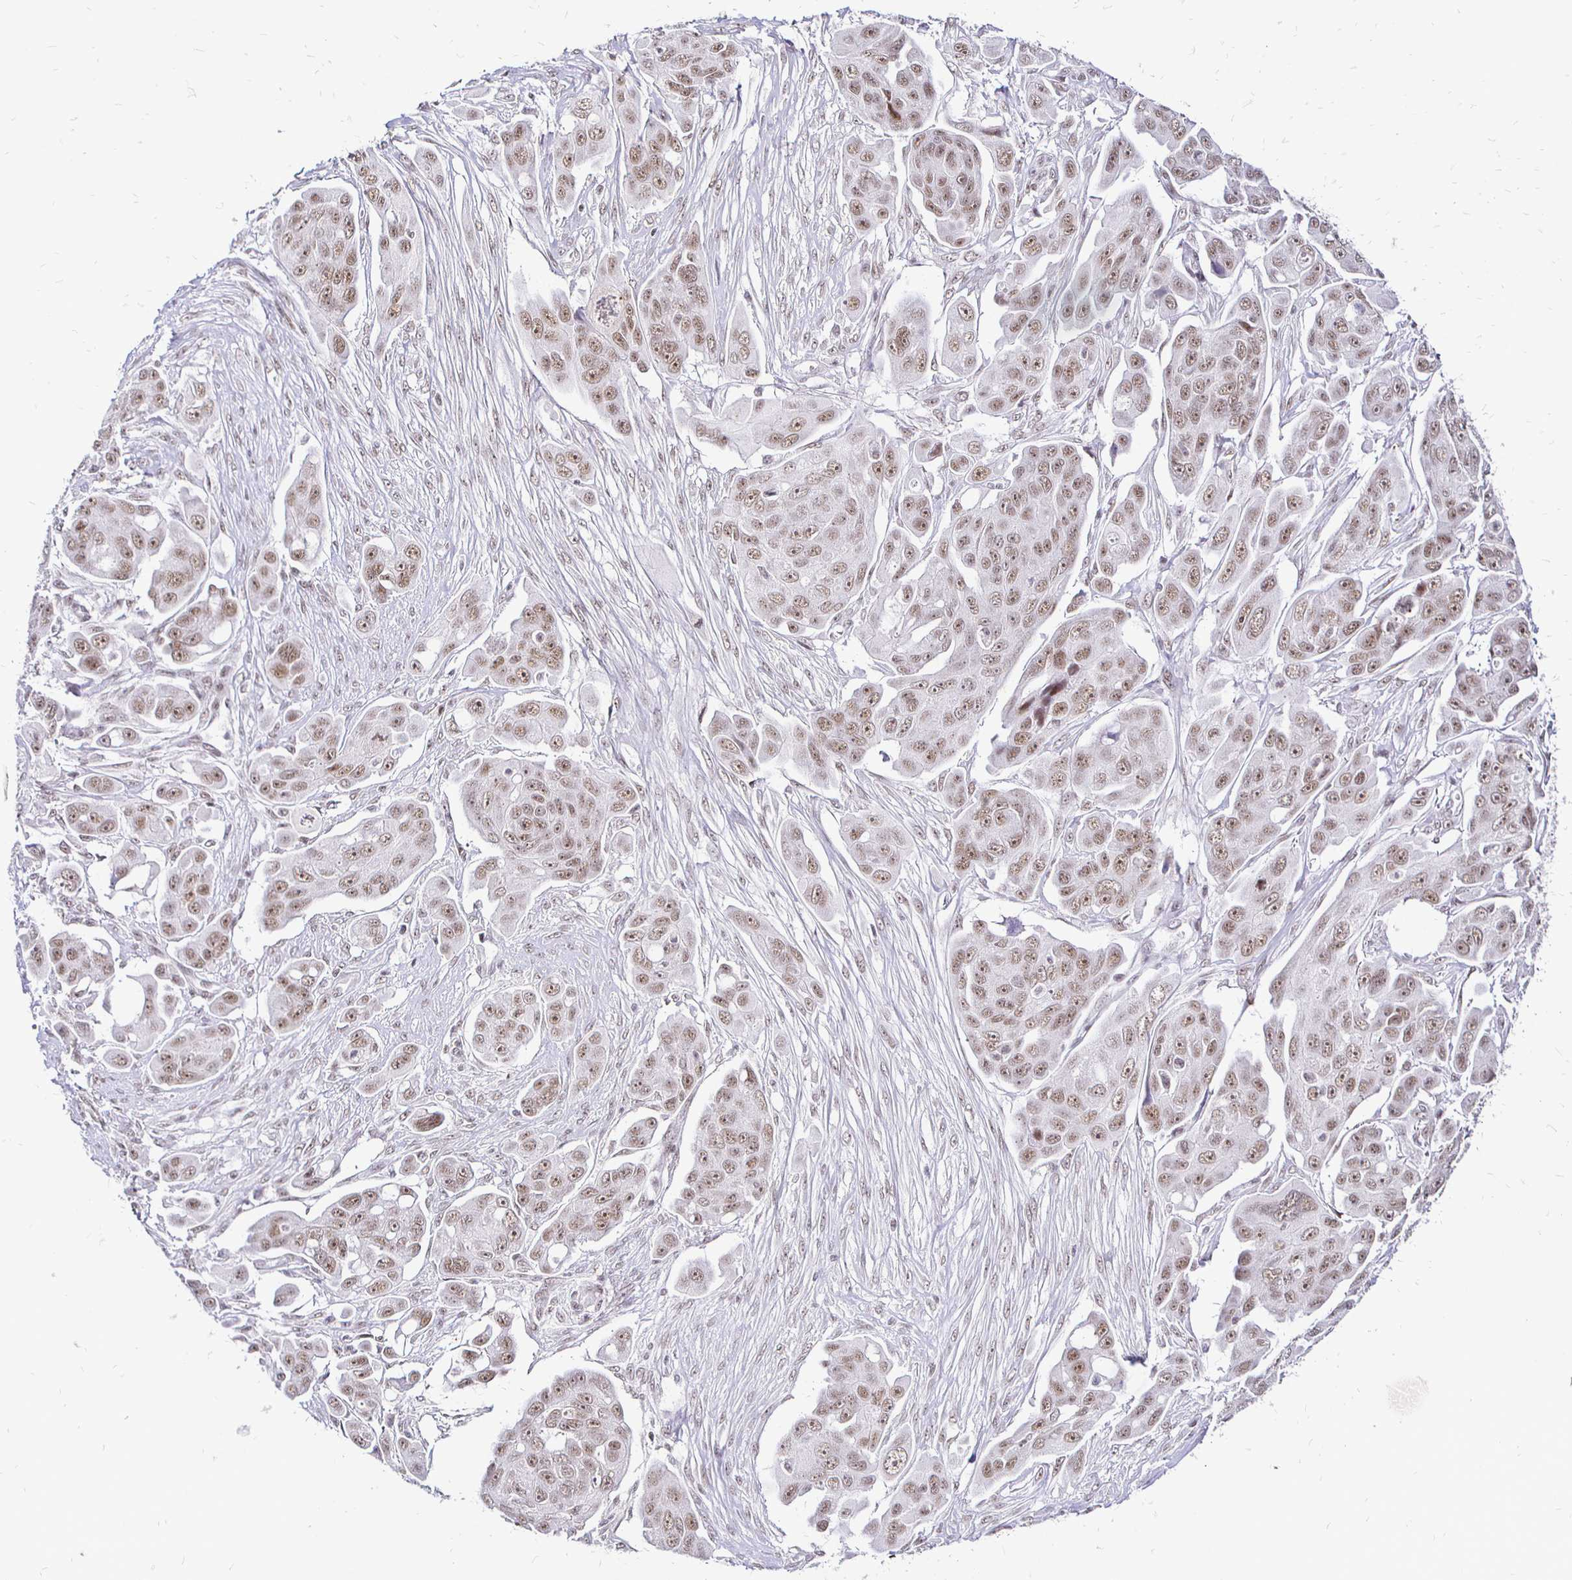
{"staining": {"intensity": "moderate", "quantity": ">75%", "location": "nuclear"}, "tissue": "ovarian cancer", "cell_type": "Tumor cells", "image_type": "cancer", "snomed": [{"axis": "morphology", "description": "Carcinoma, endometroid"}, {"axis": "topography", "description": "Ovary"}], "caption": "IHC (DAB) staining of human endometroid carcinoma (ovarian) displays moderate nuclear protein positivity in about >75% of tumor cells.", "gene": "SIN3A", "patient": {"sex": "female", "age": 70}}